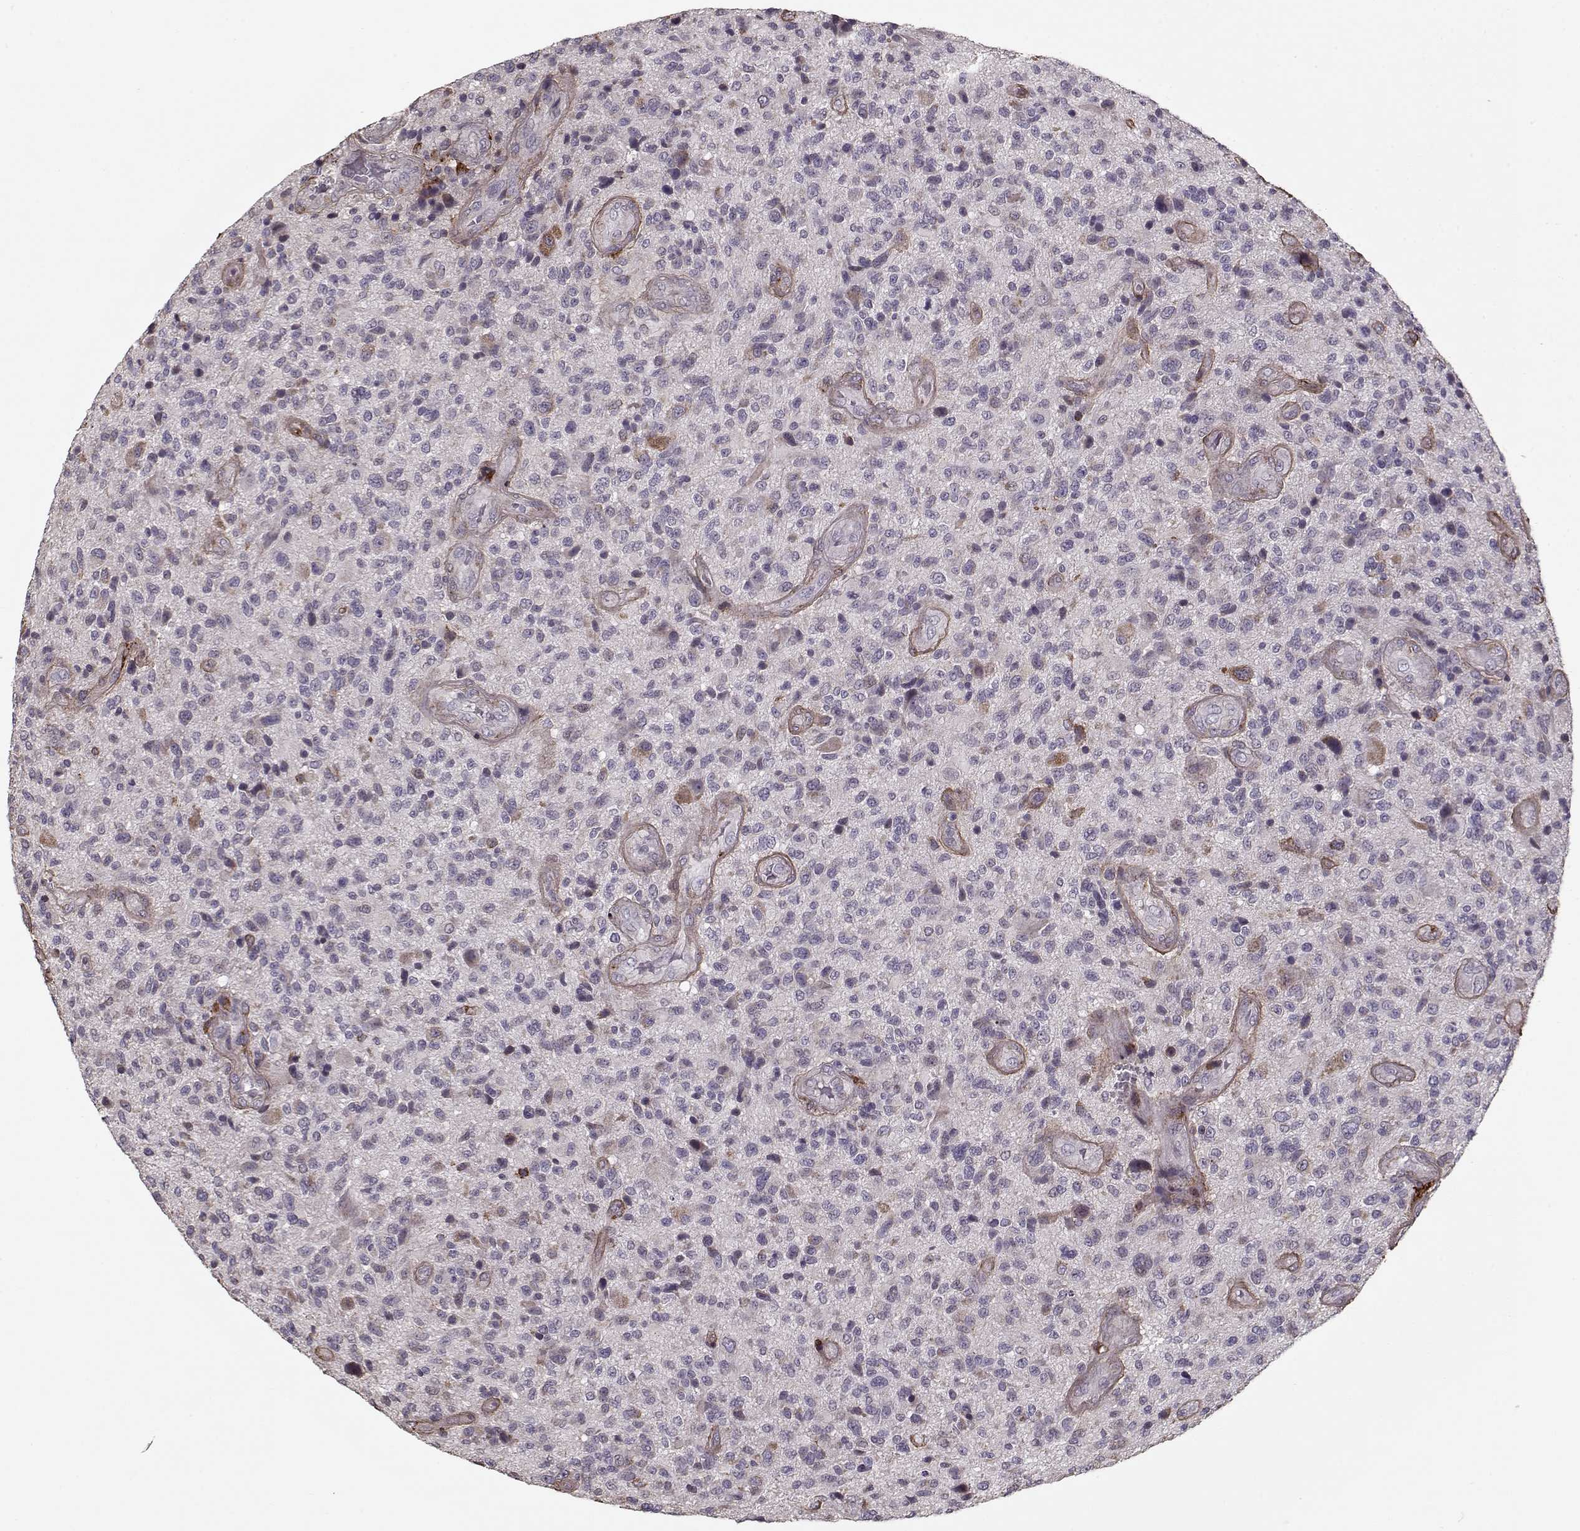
{"staining": {"intensity": "negative", "quantity": "none", "location": "none"}, "tissue": "glioma", "cell_type": "Tumor cells", "image_type": "cancer", "snomed": [{"axis": "morphology", "description": "Glioma, malignant, High grade"}, {"axis": "topography", "description": "Brain"}], "caption": "DAB (3,3'-diaminobenzidine) immunohistochemical staining of human malignant glioma (high-grade) reveals no significant expression in tumor cells. (Stains: DAB (3,3'-diaminobenzidine) immunohistochemistry (IHC) with hematoxylin counter stain, Microscopy: brightfield microscopy at high magnification).", "gene": "LAMA2", "patient": {"sex": "male", "age": 47}}